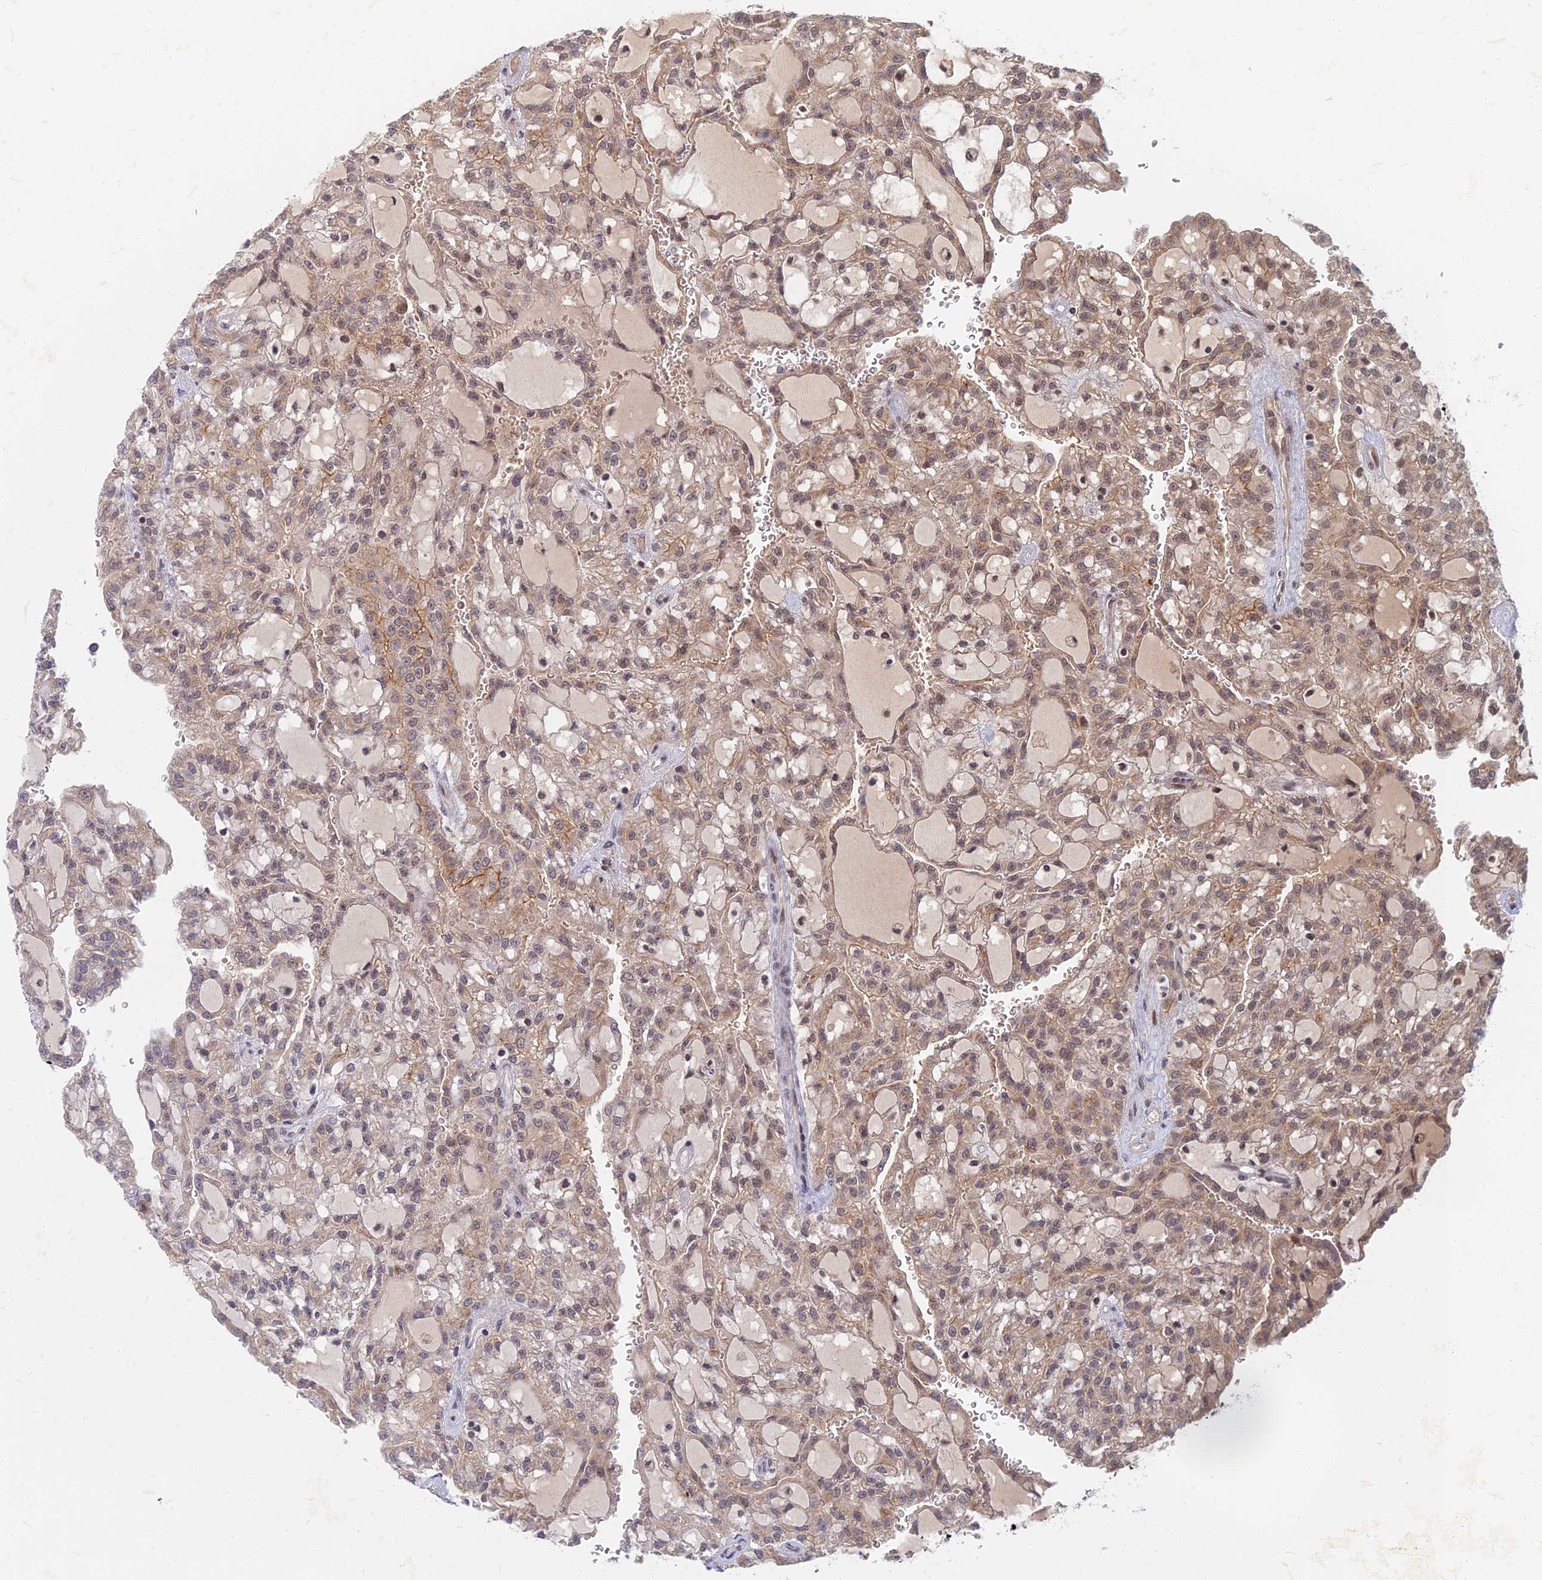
{"staining": {"intensity": "moderate", "quantity": "25%-75%", "location": "cytoplasmic/membranous"}, "tissue": "renal cancer", "cell_type": "Tumor cells", "image_type": "cancer", "snomed": [{"axis": "morphology", "description": "Adenocarcinoma, NOS"}, {"axis": "topography", "description": "Kidney"}], "caption": "An IHC micrograph of neoplastic tissue is shown. Protein staining in brown highlights moderate cytoplasmic/membranous positivity in renal adenocarcinoma within tumor cells. The staining was performed using DAB to visualize the protein expression in brown, while the nuclei were stained in blue with hematoxylin (Magnification: 20x).", "gene": "TCEA2", "patient": {"sex": "male", "age": 63}}